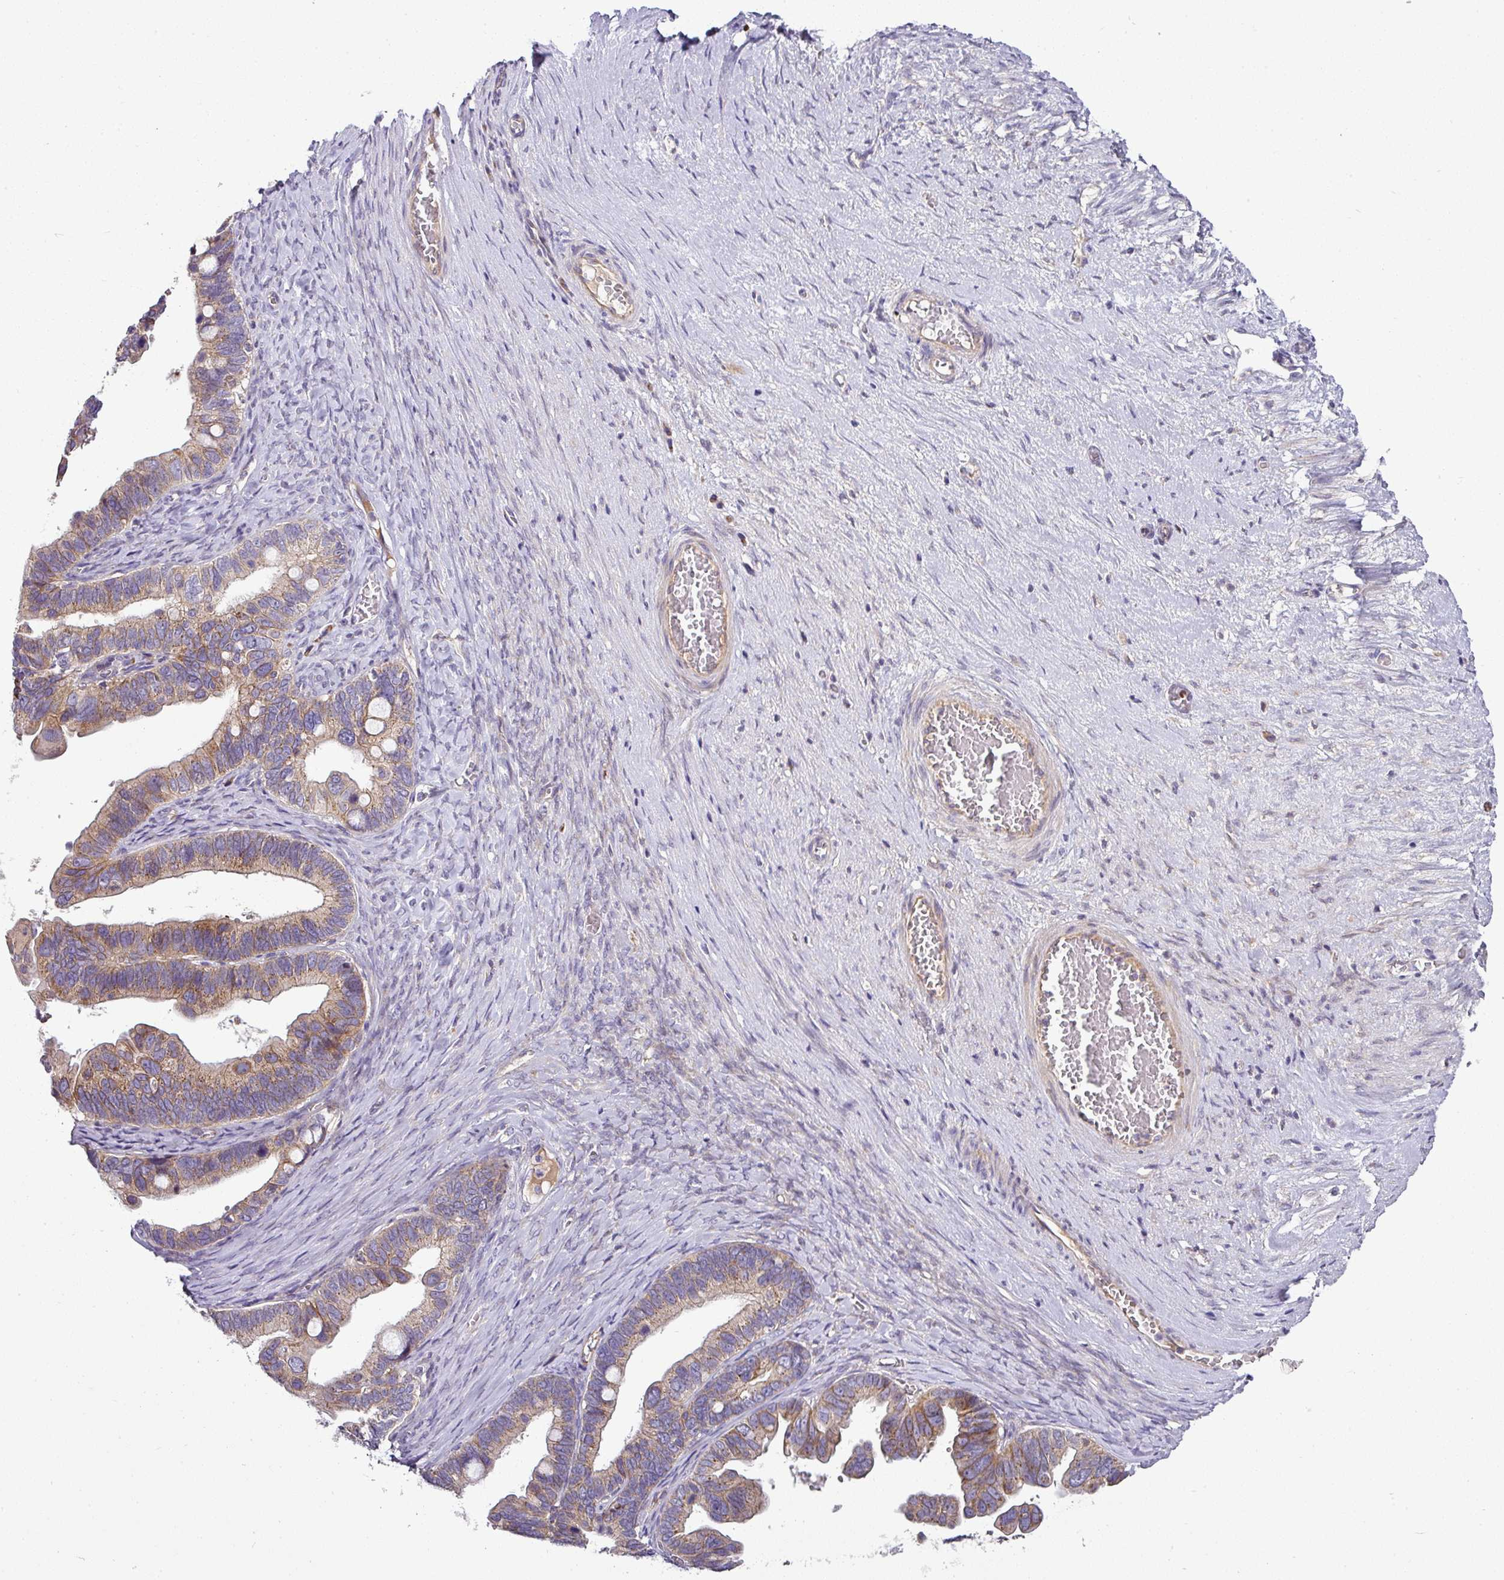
{"staining": {"intensity": "moderate", "quantity": "25%-75%", "location": "cytoplasmic/membranous"}, "tissue": "ovarian cancer", "cell_type": "Tumor cells", "image_type": "cancer", "snomed": [{"axis": "morphology", "description": "Cystadenocarcinoma, serous, NOS"}, {"axis": "topography", "description": "Ovary"}], "caption": "Immunohistochemical staining of human serous cystadenocarcinoma (ovarian) reveals moderate cytoplasmic/membranous protein staining in about 25%-75% of tumor cells.", "gene": "GAN", "patient": {"sex": "female", "age": 56}}